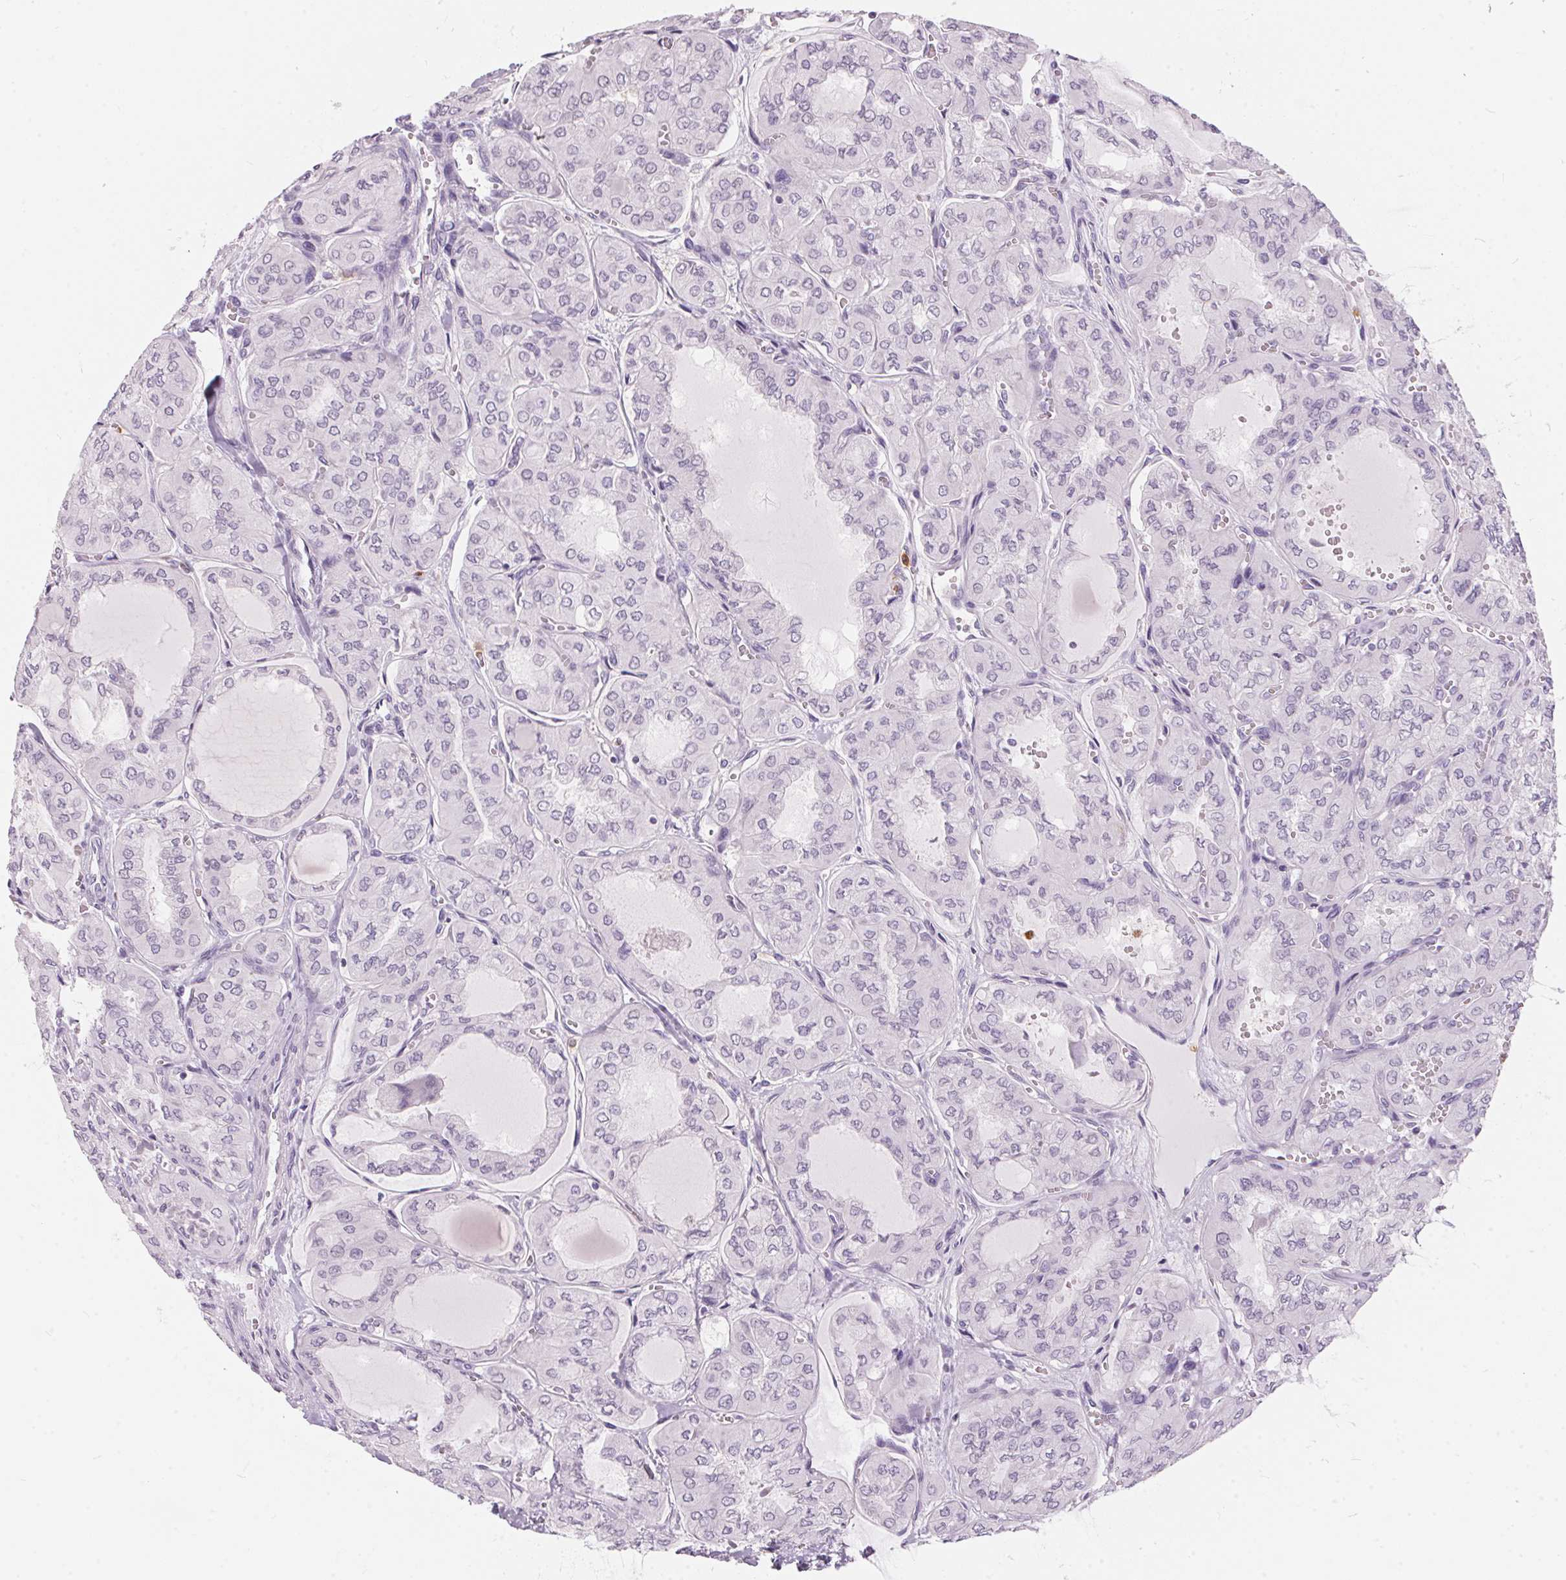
{"staining": {"intensity": "negative", "quantity": "none", "location": "none"}, "tissue": "thyroid cancer", "cell_type": "Tumor cells", "image_type": "cancer", "snomed": [{"axis": "morphology", "description": "Papillary adenocarcinoma, NOS"}, {"axis": "topography", "description": "Thyroid gland"}], "caption": "There is no significant expression in tumor cells of thyroid cancer (papillary adenocarcinoma).", "gene": "SERPINB1", "patient": {"sex": "male", "age": 20}}